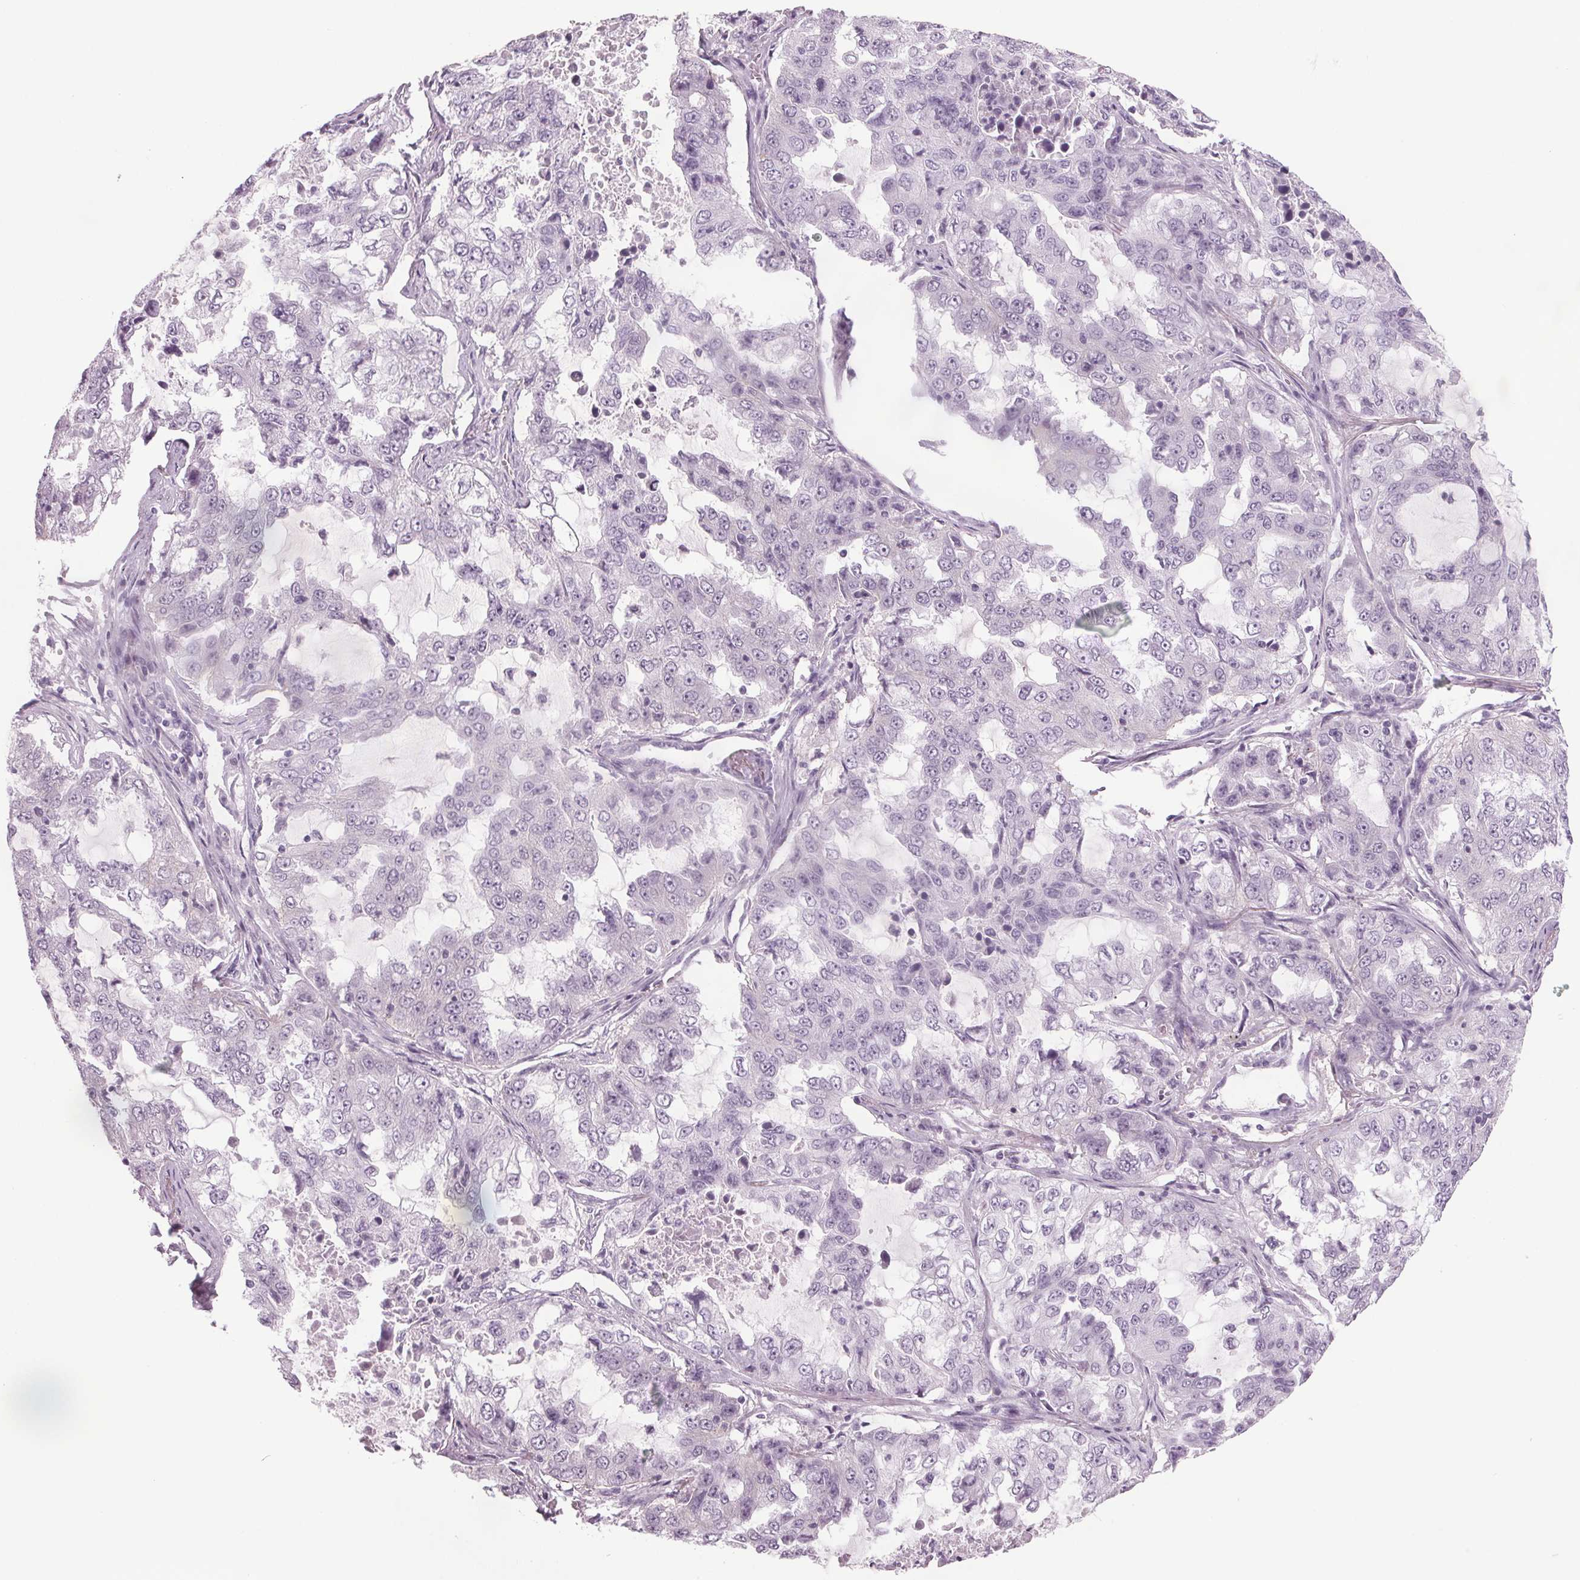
{"staining": {"intensity": "negative", "quantity": "none", "location": "none"}, "tissue": "lung cancer", "cell_type": "Tumor cells", "image_type": "cancer", "snomed": [{"axis": "morphology", "description": "Adenocarcinoma, NOS"}, {"axis": "topography", "description": "Lung"}], "caption": "Immunohistochemical staining of human lung cancer (adenocarcinoma) reveals no significant staining in tumor cells.", "gene": "IGF2BP1", "patient": {"sex": "female", "age": 61}}